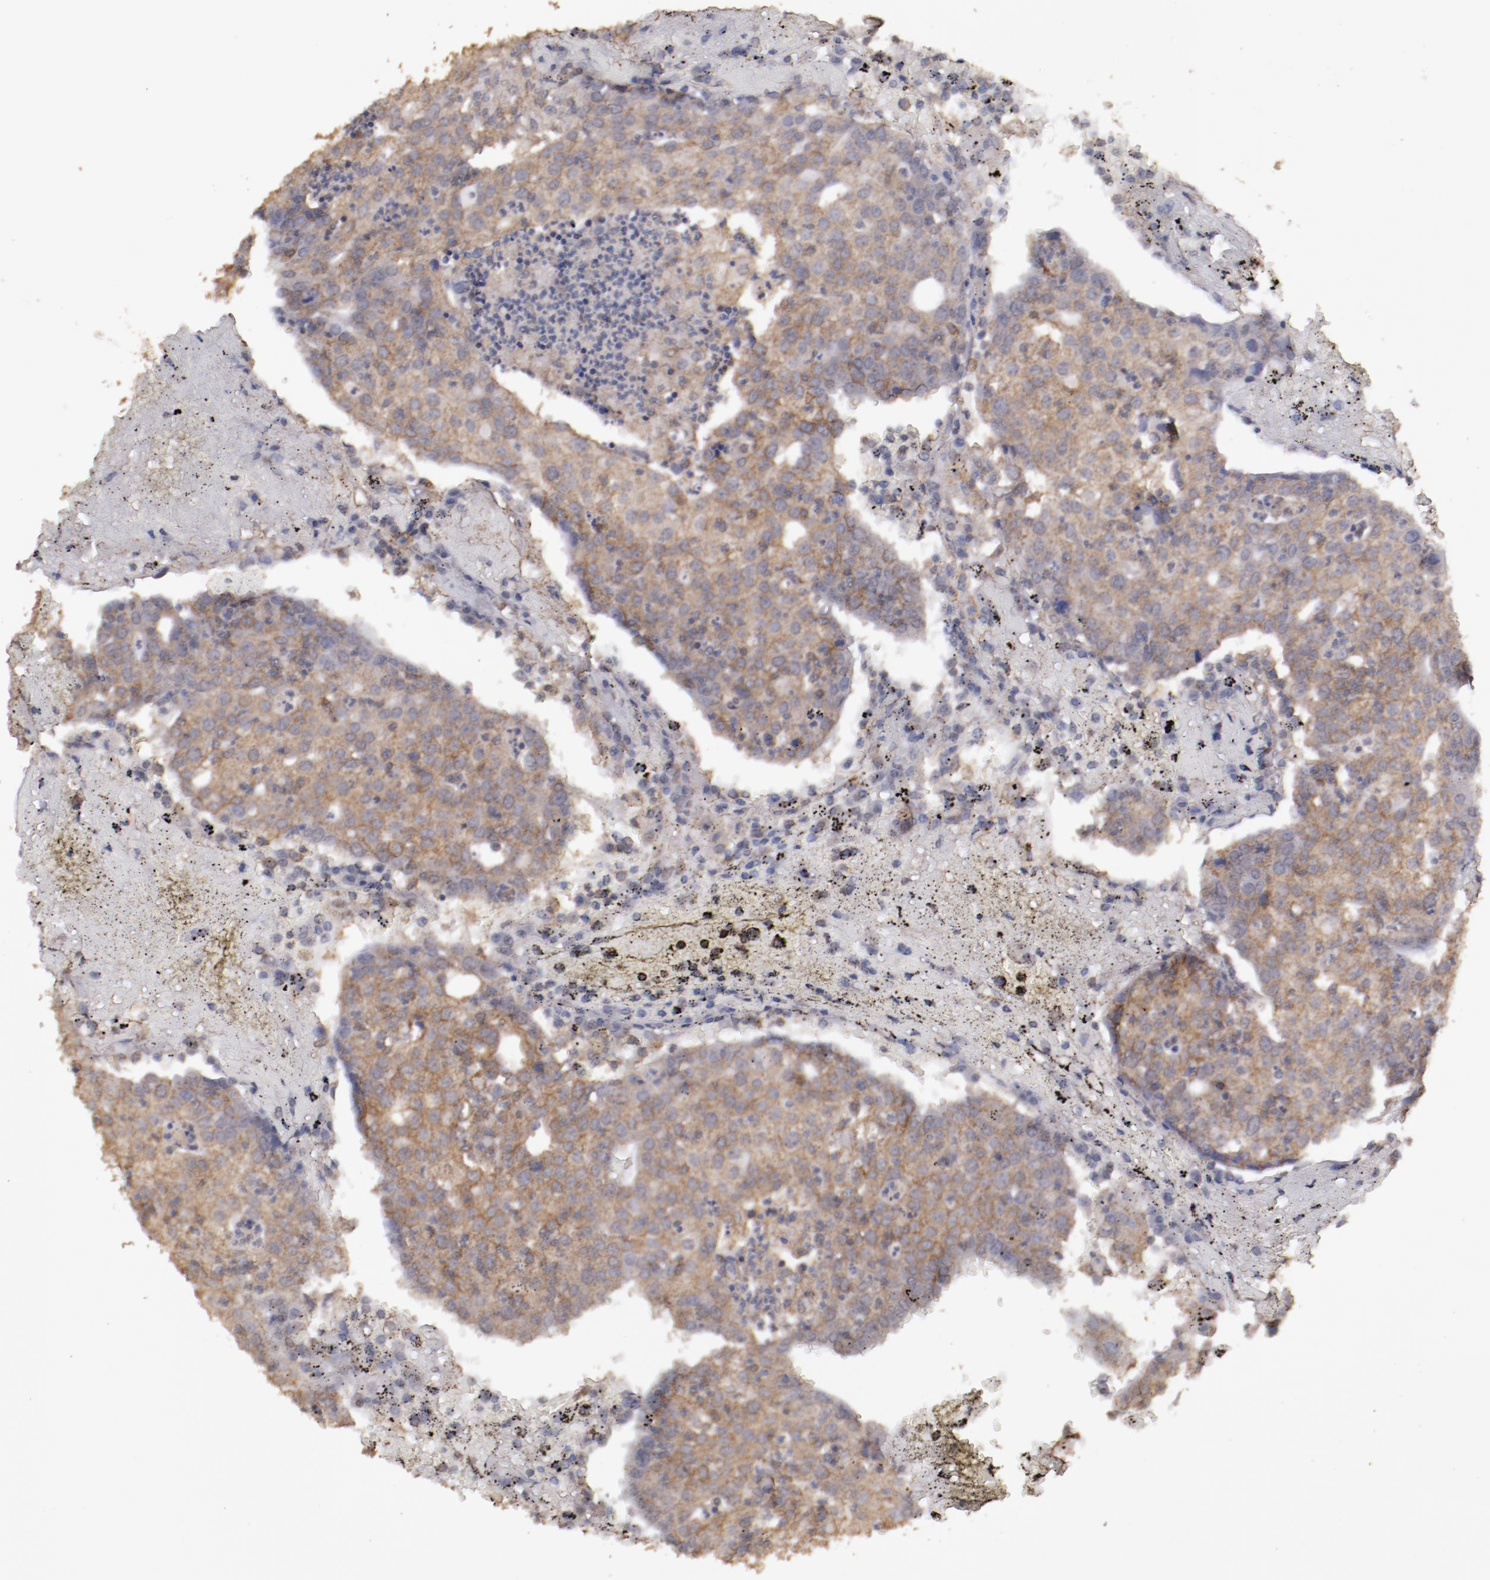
{"staining": {"intensity": "moderate", "quantity": "25%-75%", "location": "cytoplasmic/membranous"}, "tissue": "head and neck cancer", "cell_type": "Tumor cells", "image_type": "cancer", "snomed": [{"axis": "morphology", "description": "Adenocarcinoma, NOS"}, {"axis": "topography", "description": "Salivary gland"}, {"axis": "topography", "description": "Head-Neck"}], "caption": "Human head and neck adenocarcinoma stained with a brown dye demonstrates moderate cytoplasmic/membranous positive expression in approximately 25%-75% of tumor cells.", "gene": "FAT1", "patient": {"sex": "female", "age": 65}}